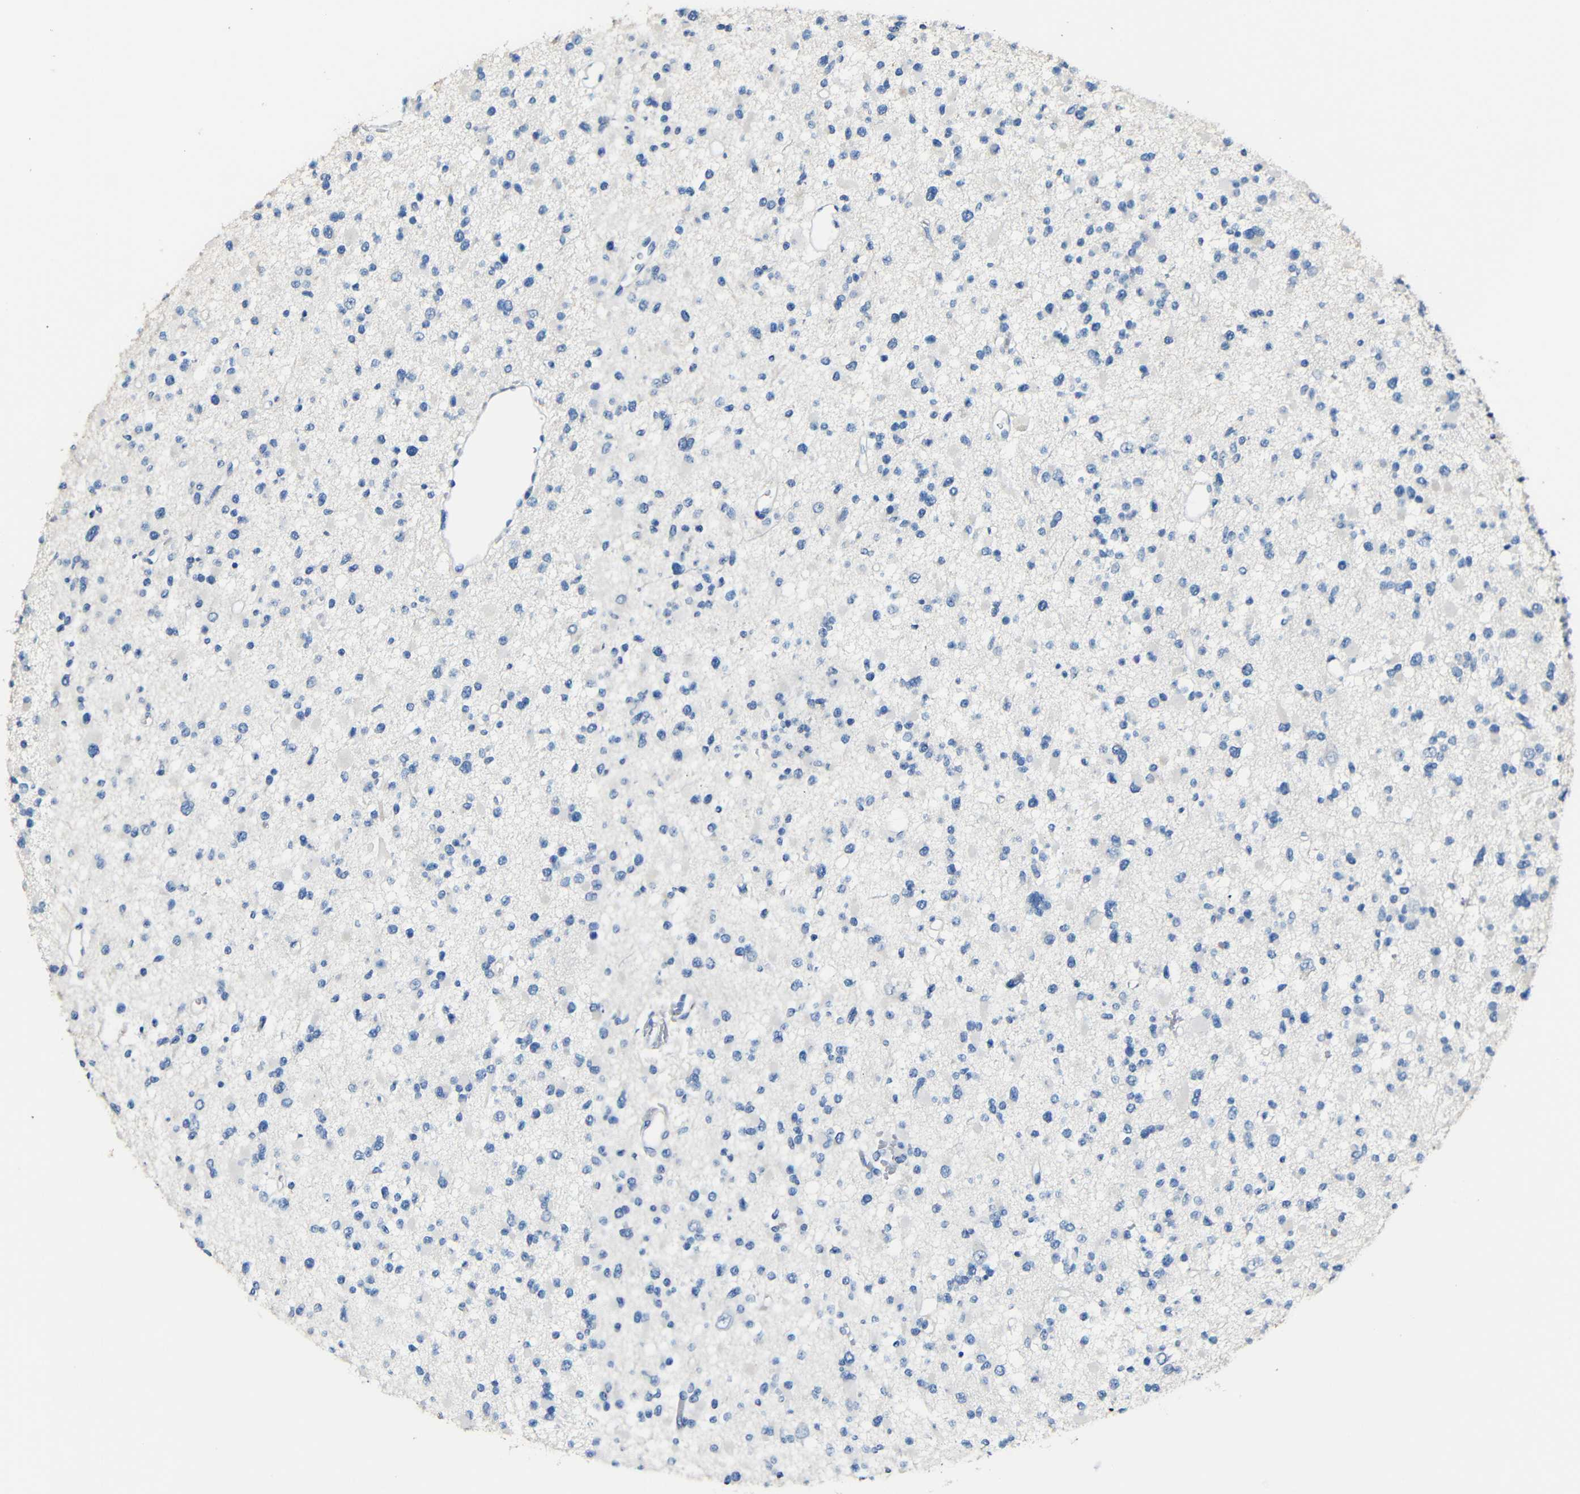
{"staining": {"intensity": "negative", "quantity": "none", "location": "none"}, "tissue": "glioma", "cell_type": "Tumor cells", "image_type": "cancer", "snomed": [{"axis": "morphology", "description": "Glioma, malignant, Low grade"}, {"axis": "topography", "description": "Brain"}], "caption": "The image displays no staining of tumor cells in malignant low-grade glioma.", "gene": "ACKR2", "patient": {"sex": "female", "age": 22}}